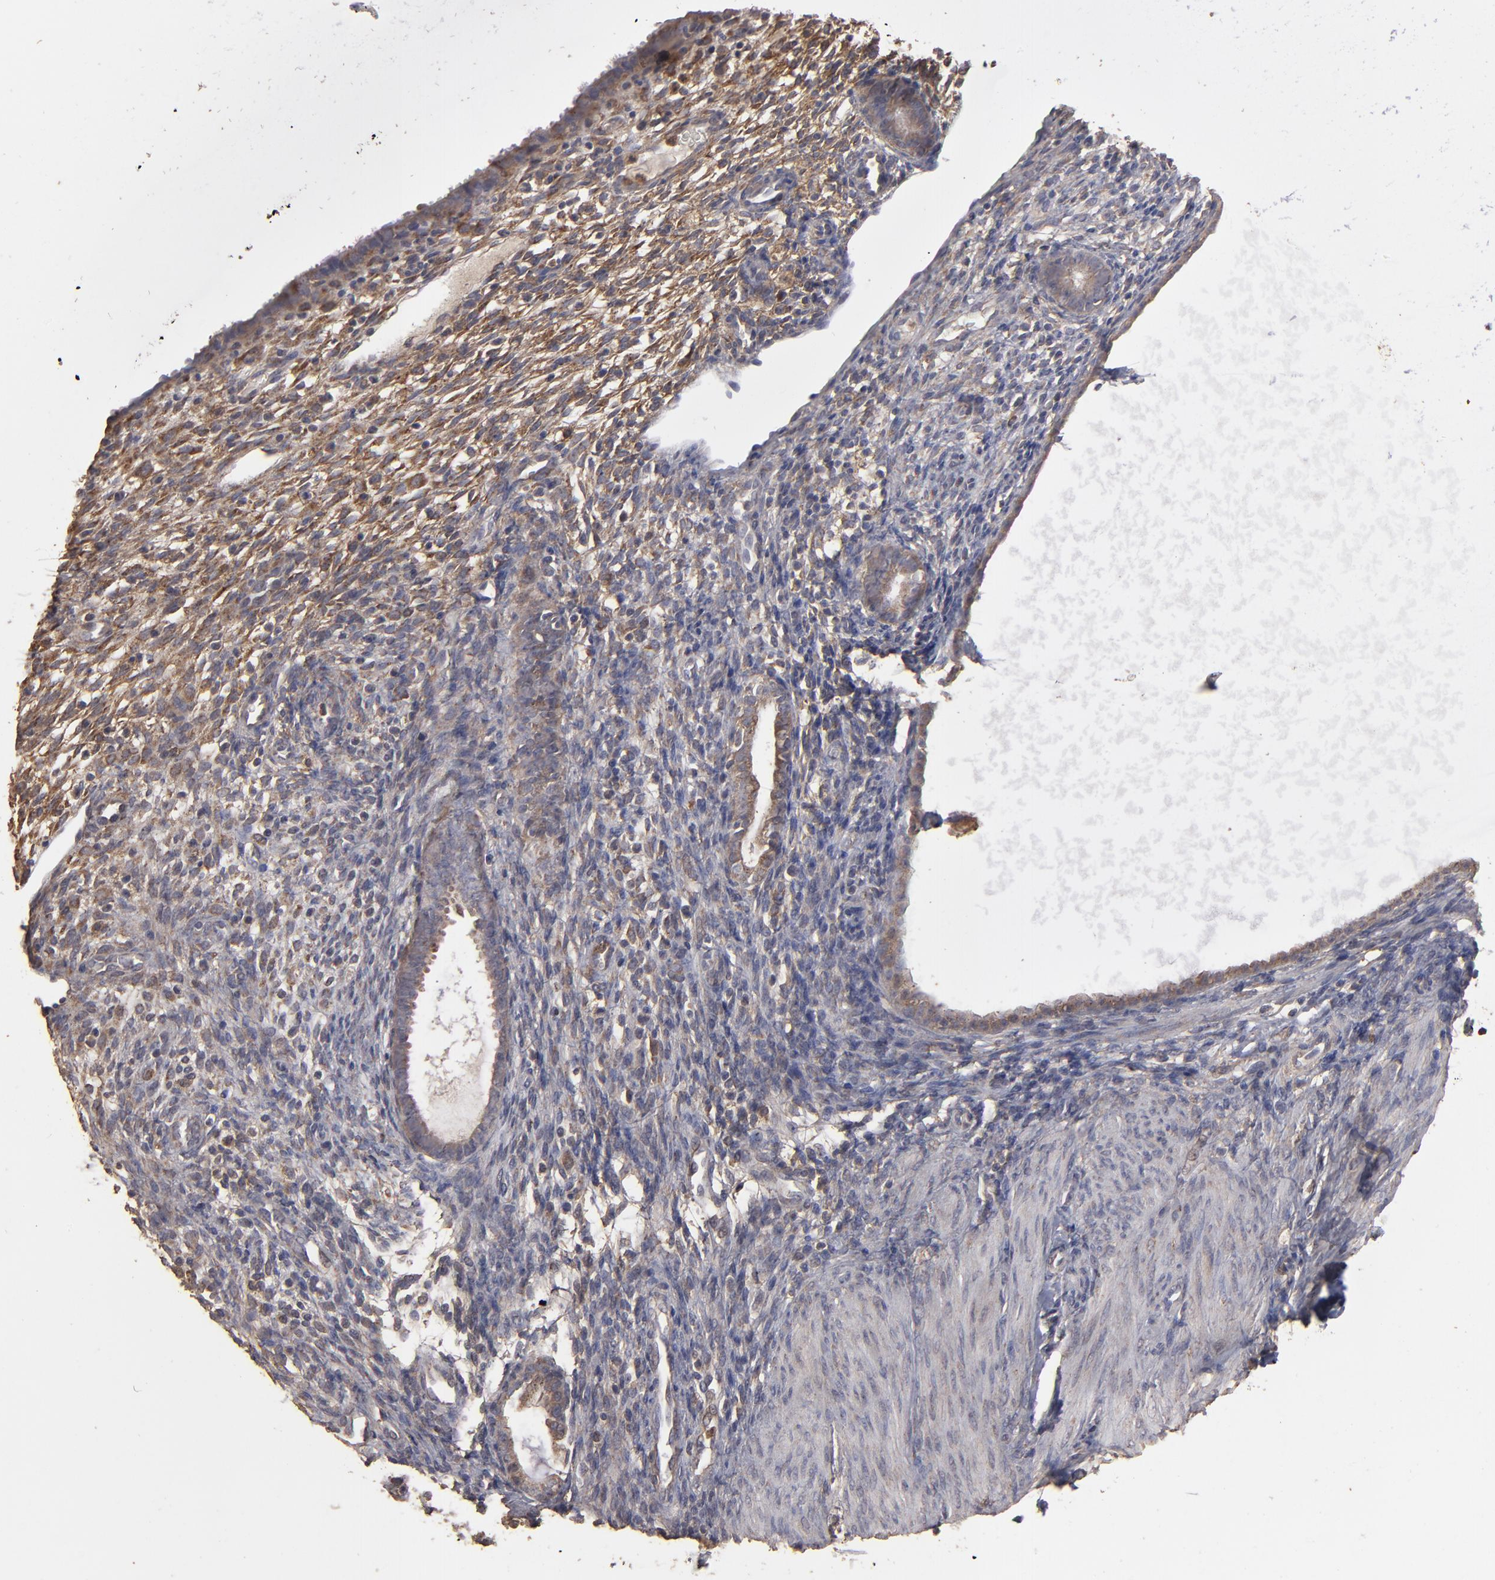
{"staining": {"intensity": "moderate", "quantity": ">75%", "location": "cytoplasmic/membranous"}, "tissue": "endometrium", "cell_type": "Cells in endometrial stroma", "image_type": "normal", "snomed": [{"axis": "morphology", "description": "Normal tissue, NOS"}, {"axis": "topography", "description": "Endometrium"}], "caption": "The micrograph displays staining of benign endometrium, revealing moderate cytoplasmic/membranous protein positivity (brown color) within cells in endometrial stroma.", "gene": "MMP2", "patient": {"sex": "female", "age": 72}}